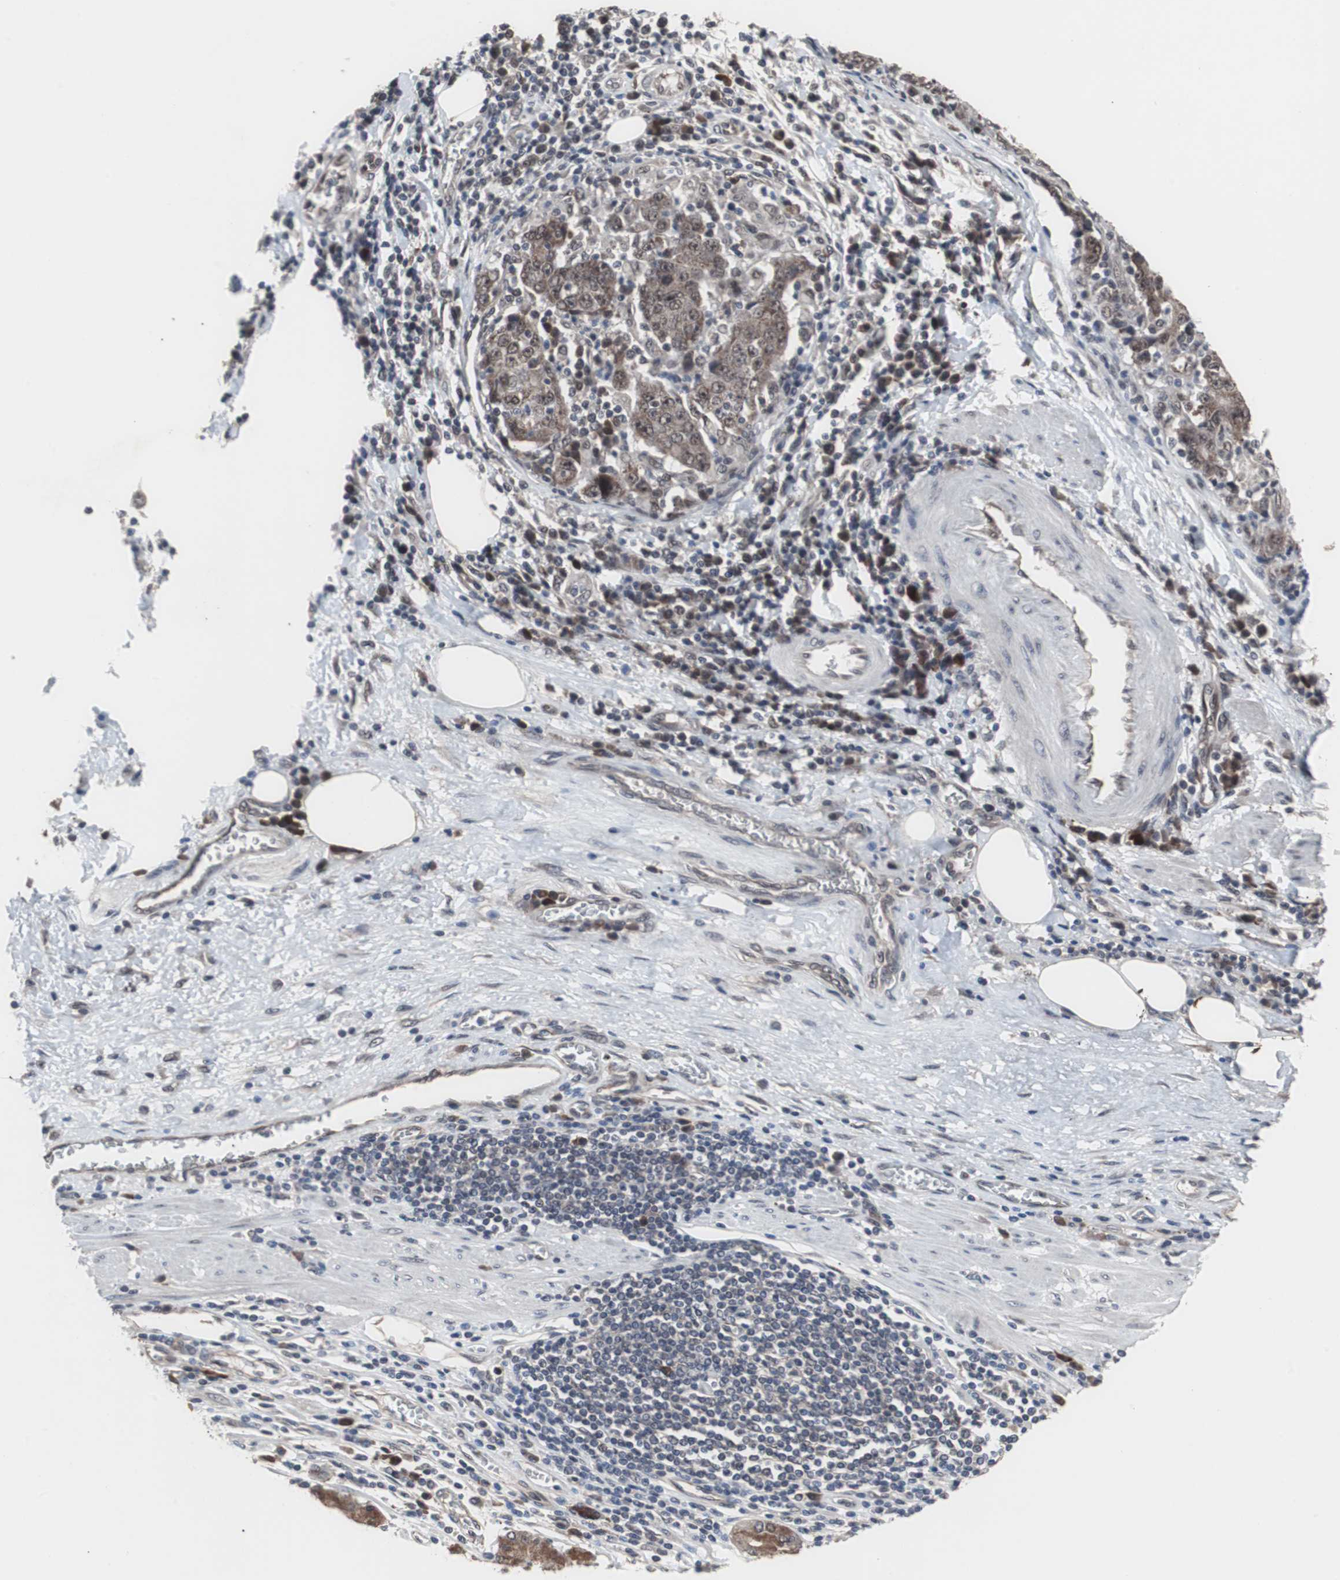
{"staining": {"intensity": "moderate", "quantity": ">75%", "location": "cytoplasmic/membranous,nuclear"}, "tissue": "stomach cancer", "cell_type": "Tumor cells", "image_type": "cancer", "snomed": [{"axis": "morphology", "description": "Normal tissue, NOS"}, {"axis": "morphology", "description": "Adenocarcinoma, NOS"}, {"axis": "topography", "description": "Stomach, upper"}, {"axis": "topography", "description": "Stomach"}], "caption": "A histopathology image showing moderate cytoplasmic/membranous and nuclear positivity in approximately >75% of tumor cells in stomach cancer, as visualized by brown immunohistochemical staining.", "gene": "GTF2F2", "patient": {"sex": "male", "age": 59}}